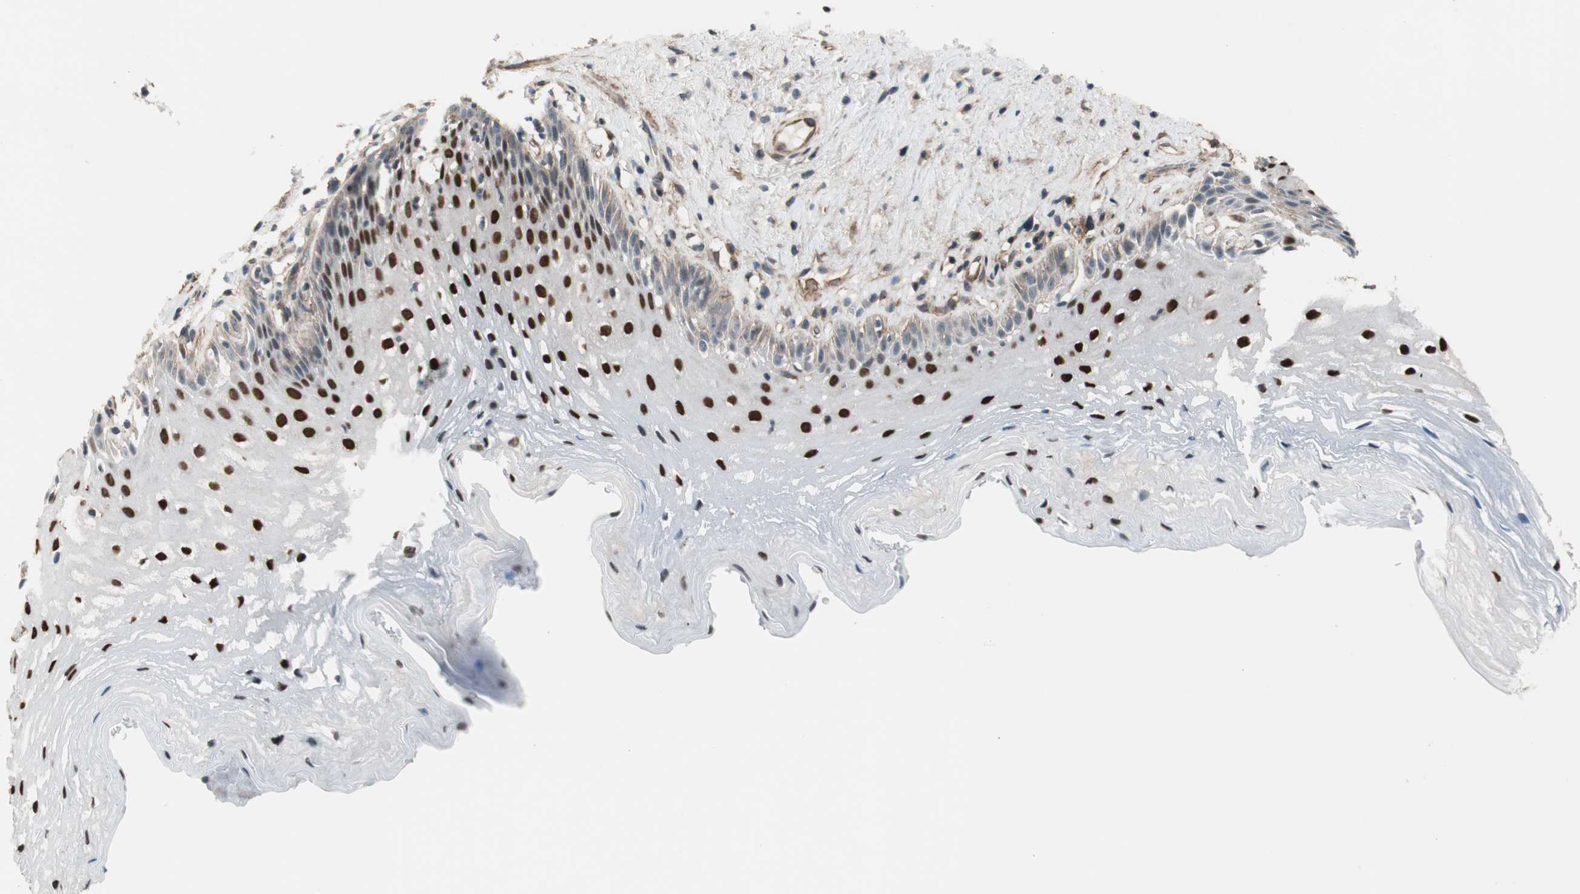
{"staining": {"intensity": "strong", "quantity": "25%-75%", "location": "nuclear"}, "tissue": "esophagus", "cell_type": "Squamous epithelial cells", "image_type": "normal", "snomed": [{"axis": "morphology", "description": "Normal tissue, NOS"}, {"axis": "topography", "description": "Esophagus"}], "caption": "Immunohistochemical staining of unremarkable human esophagus exhibits high levels of strong nuclear expression in about 25%-75% of squamous epithelial cells. The staining was performed using DAB (3,3'-diaminobenzidine), with brown indicating positive protein expression. Nuclei are stained blue with hematoxylin.", "gene": "GRHL1", "patient": {"sex": "female", "age": 70}}